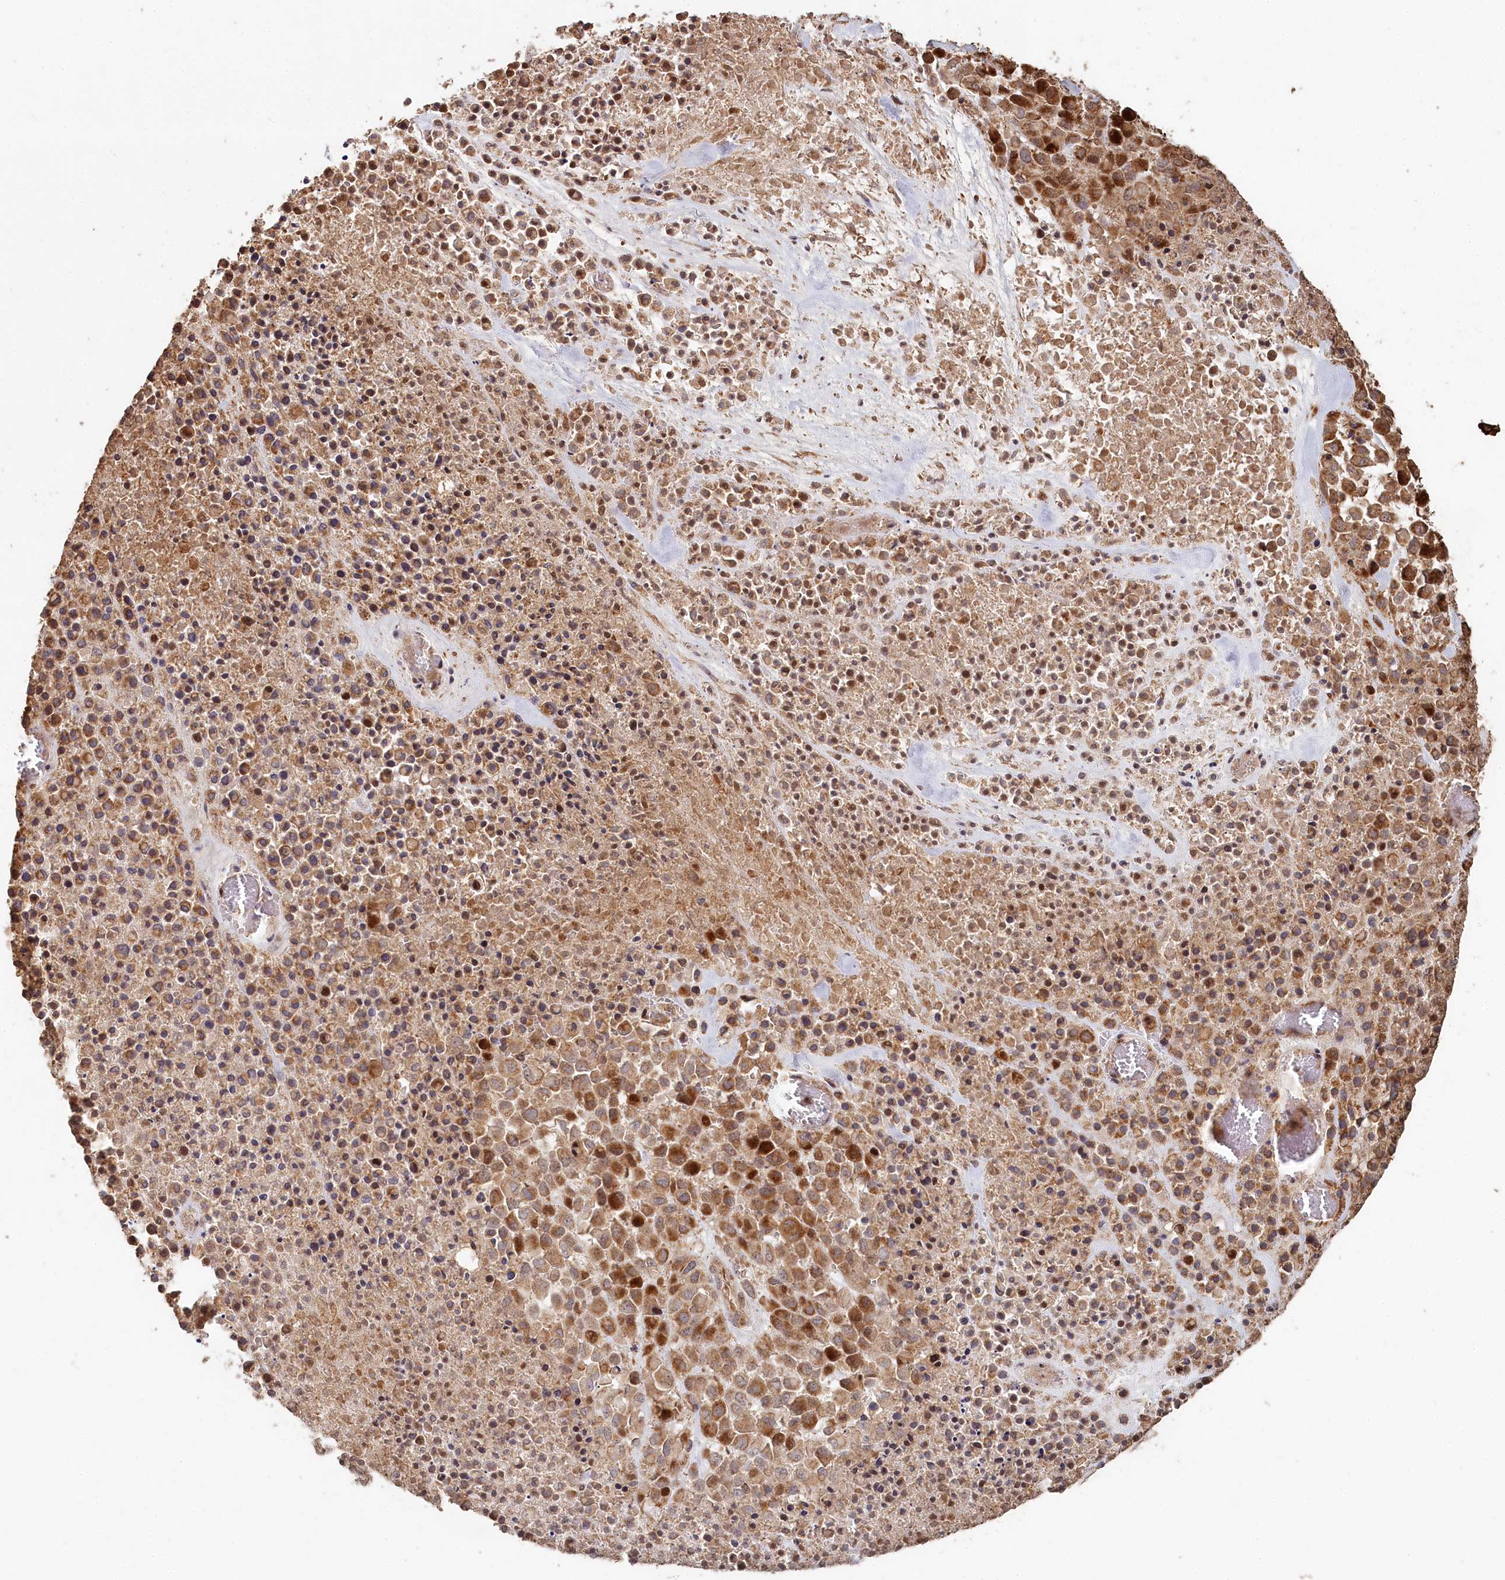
{"staining": {"intensity": "moderate", "quantity": ">75%", "location": "cytoplasmic/membranous"}, "tissue": "melanoma", "cell_type": "Tumor cells", "image_type": "cancer", "snomed": [{"axis": "morphology", "description": "Malignant melanoma, Metastatic site"}, {"axis": "topography", "description": "Skin"}], "caption": "Protein expression analysis of human malignant melanoma (metastatic site) reveals moderate cytoplasmic/membranous positivity in approximately >75% of tumor cells. The protein of interest is stained brown, and the nuclei are stained in blue (DAB (3,3'-diaminobenzidine) IHC with brightfield microscopy, high magnification).", "gene": "HAL", "patient": {"sex": "female", "age": 81}}